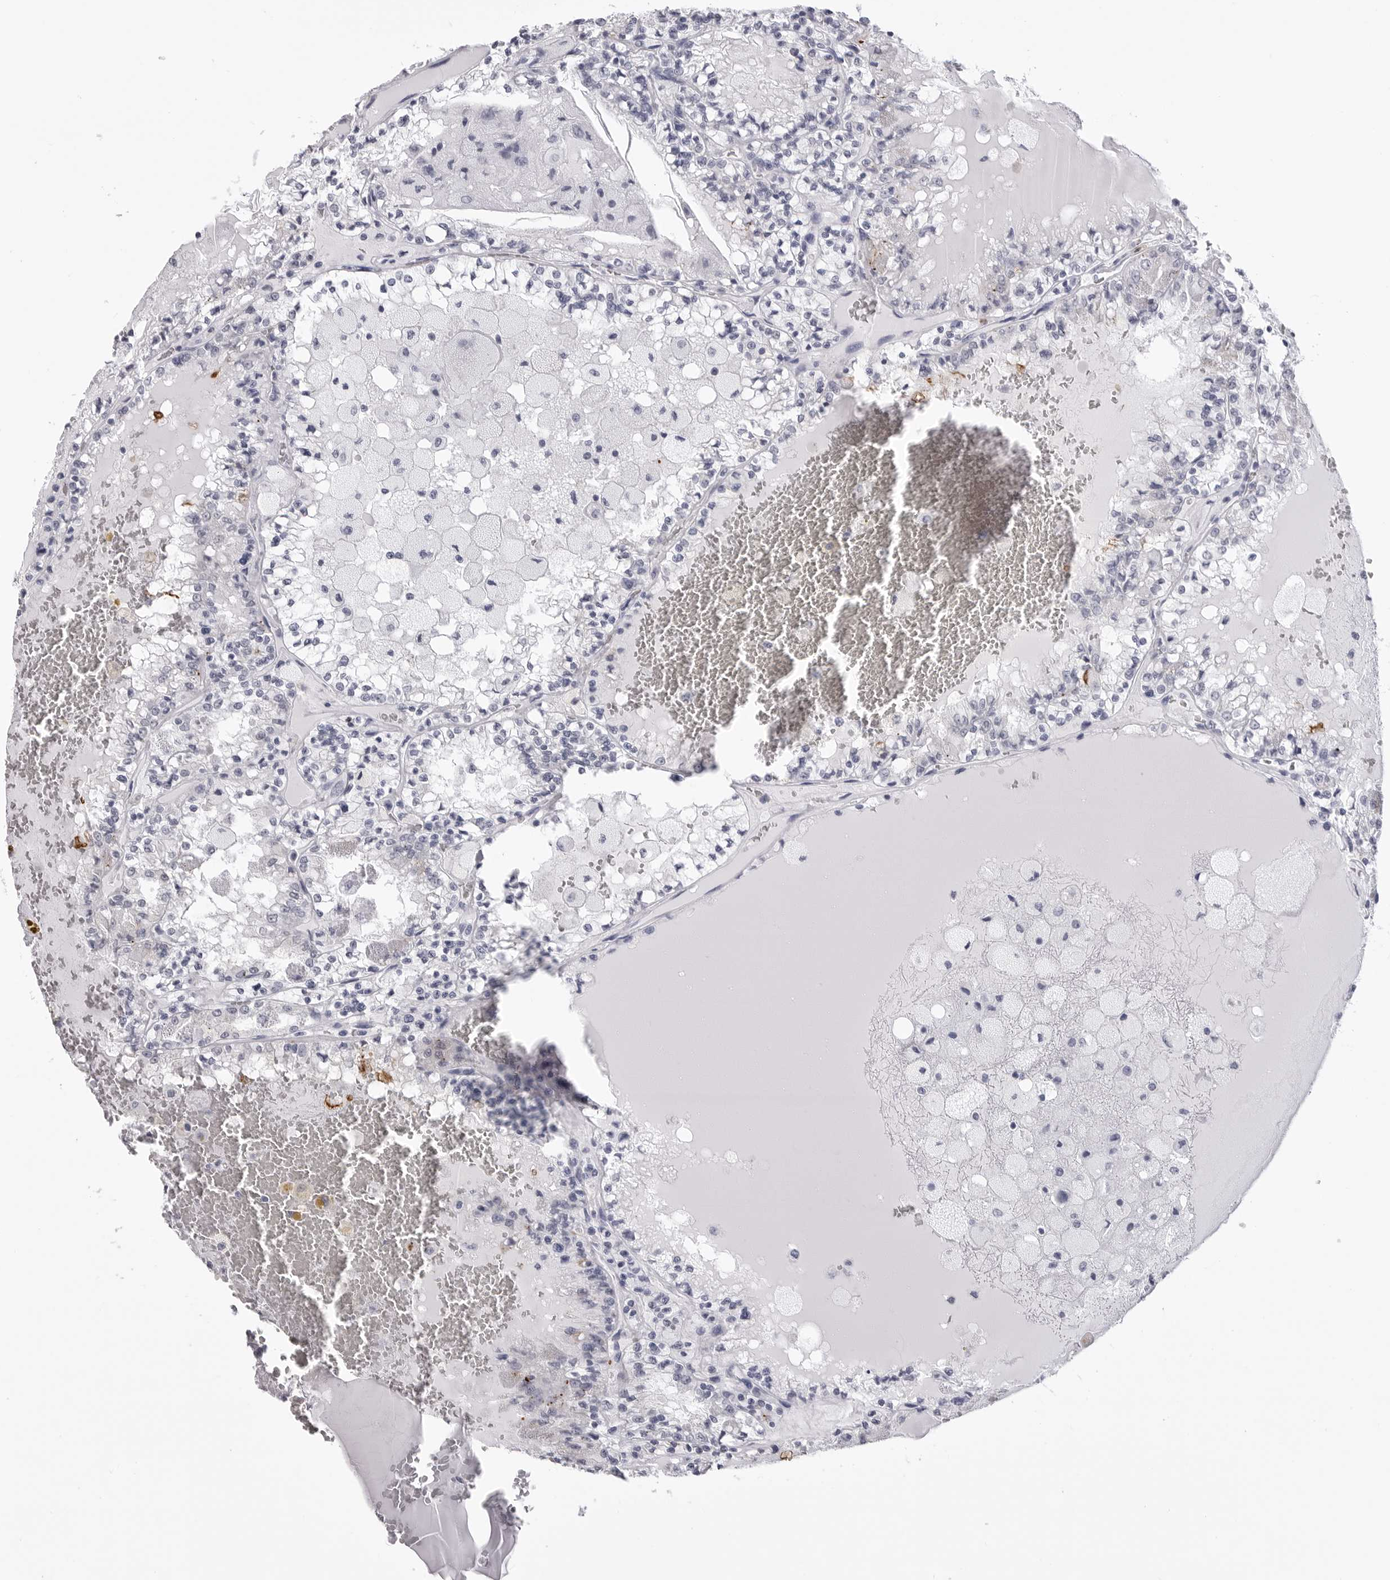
{"staining": {"intensity": "negative", "quantity": "none", "location": "none"}, "tissue": "renal cancer", "cell_type": "Tumor cells", "image_type": "cancer", "snomed": [{"axis": "morphology", "description": "Adenocarcinoma, NOS"}, {"axis": "topography", "description": "Kidney"}], "caption": "A photomicrograph of adenocarcinoma (renal) stained for a protein reveals no brown staining in tumor cells. The staining is performed using DAB (3,3'-diaminobenzidine) brown chromogen with nuclei counter-stained in using hematoxylin.", "gene": "LGALS4", "patient": {"sex": "female", "age": 56}}